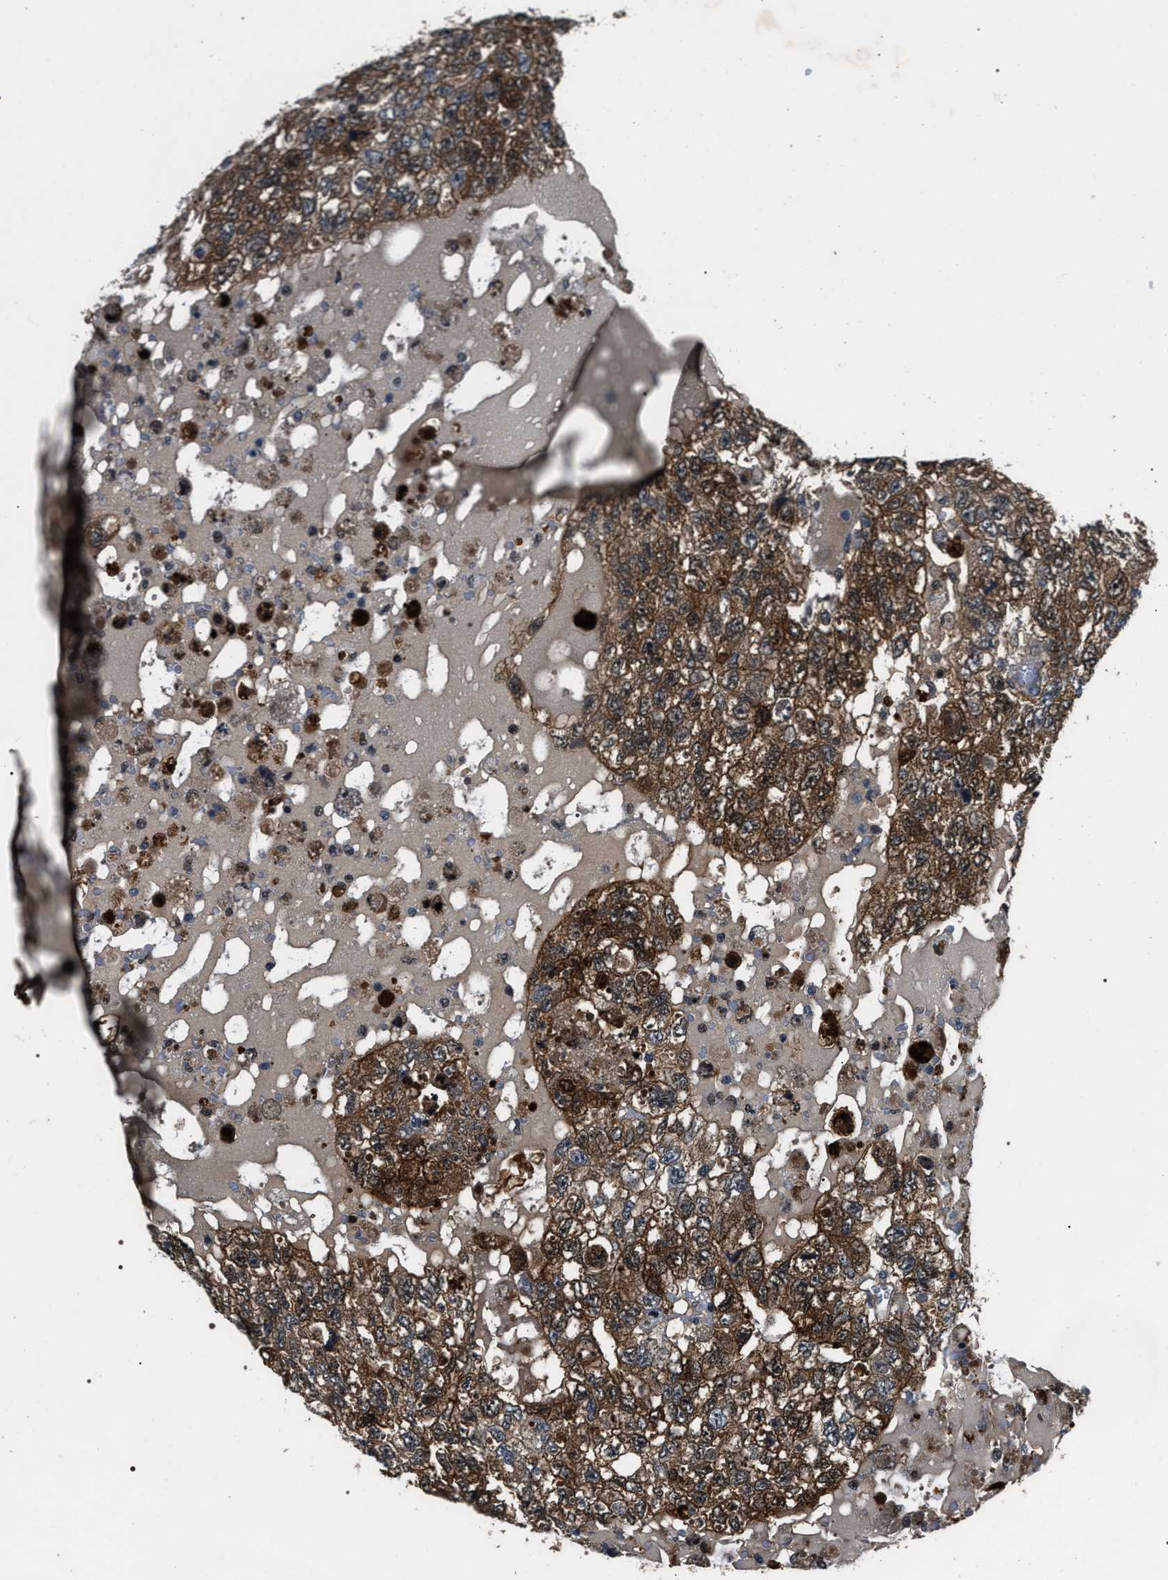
{"staining": {"intensity": "moderate", "quantity": ">75%", "location": "cytoplasmic/membranous,nuclear"}, "tissue": "testis cancer", "cell_type": "Tumor cells", "image_type": "cancer", "snomed": [{"axis": "morphology", "description": "Carcinoma, Embryonal, NOS"}, {"axis": "topography", "description": "Testis"}], "caption": "Human embryonal carcinoma (testis) stained with a protein marker displays moderate staining in tumor cells.", "gene": "C7orf25", "patient": {"sex": "male", "age": 36}}